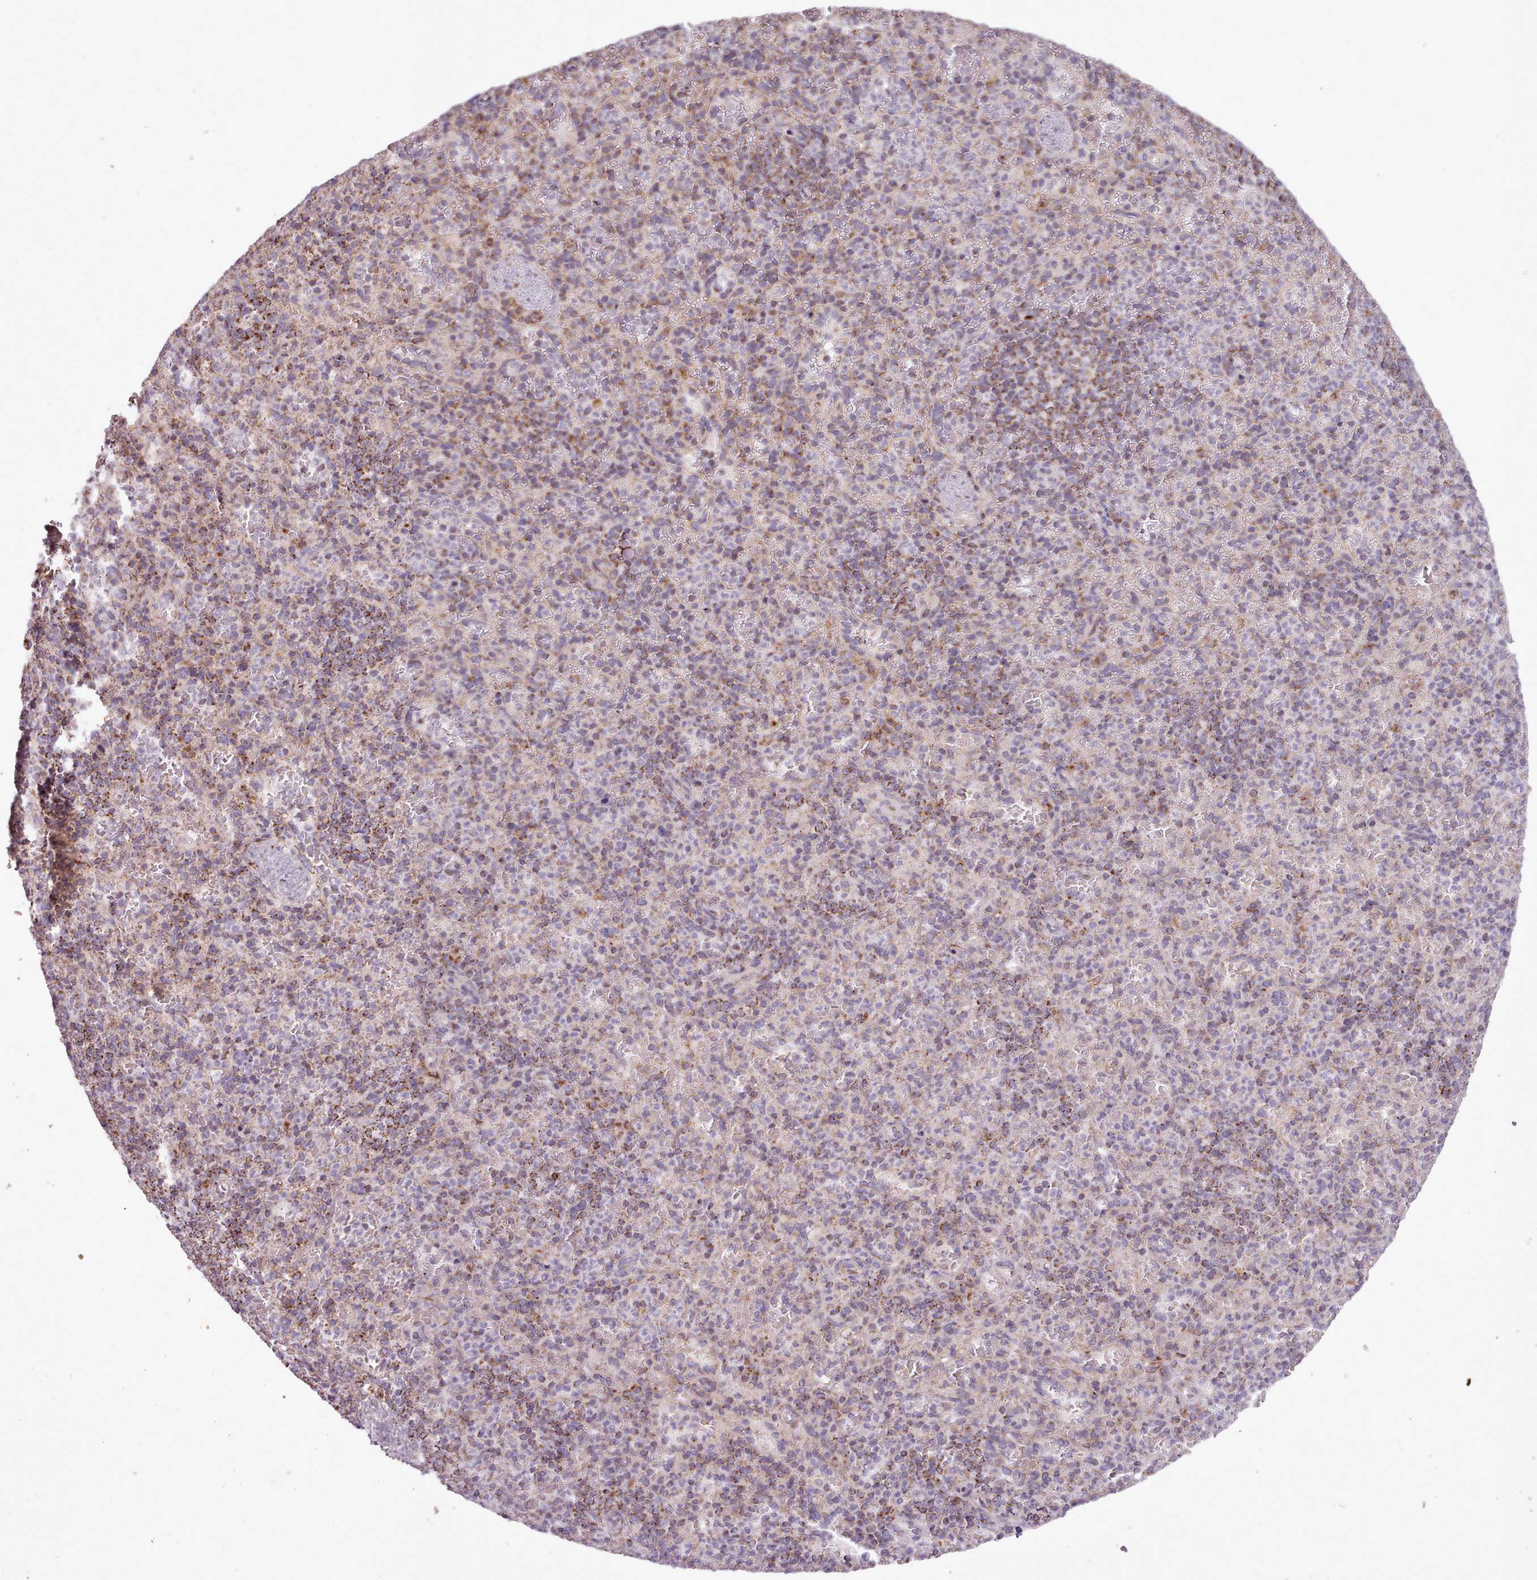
{"staining": {"intensity": "moderate", "quantity": "<25%", "location": "cytoplasmic/membranous"}, "tissue": "spleen", "cell_type": "Cells in red pulp", "image_type": "normal", "snomed": [{"axis": "morphology", "description": "Normal tissue, NOS"}, {"axis": "topography", "description": "Spleen"}], "caption": "Immunohistochemistry of normal spleen exhibits low levels of moderate cytoplasmic/membranous positivity in about <25% of cells in red pulp. The protein of interest is shown in brown color, while the nuclei are stained blue.", "gene": "LIN7C", "patient": {"sex": "female", "age": 74}}